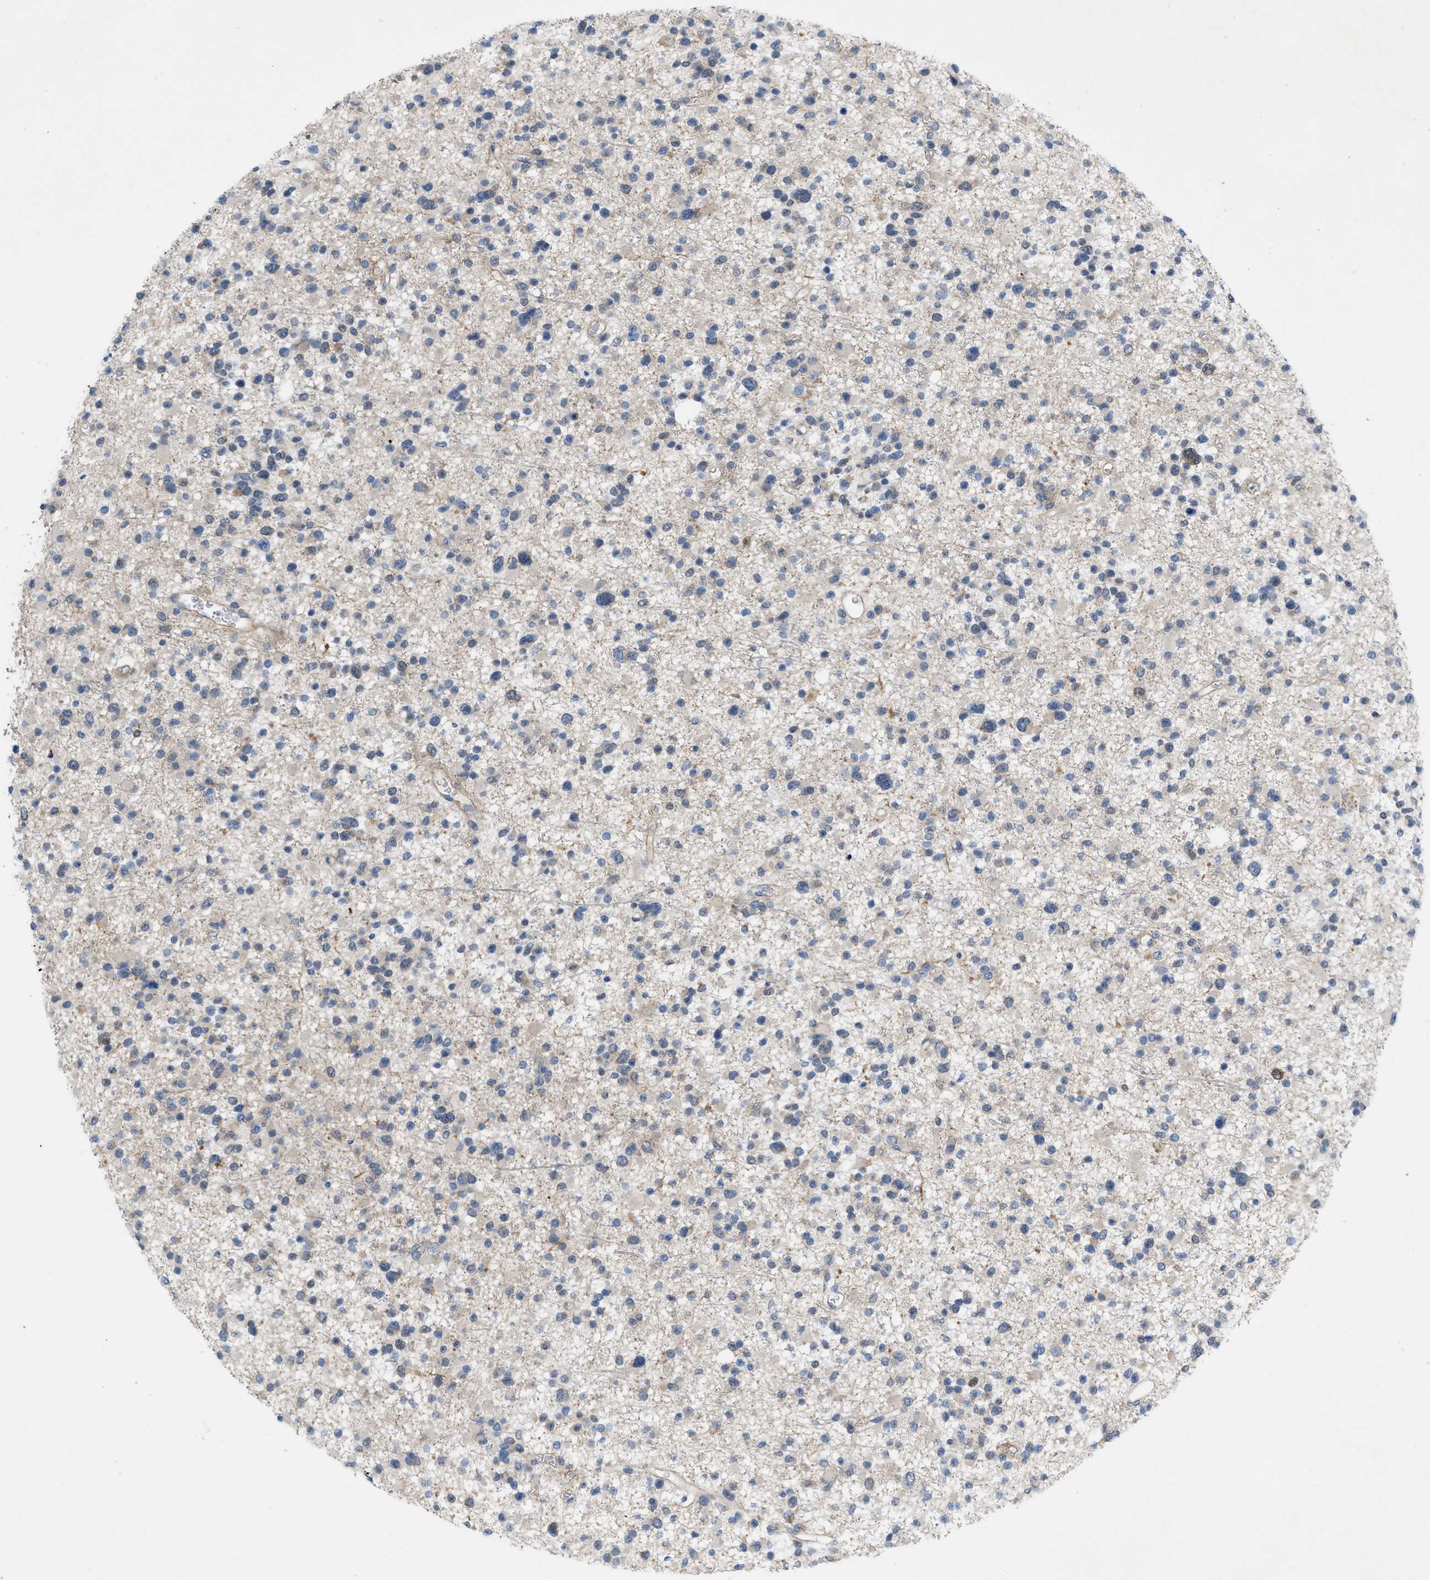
{"staining": {"intensity": "negative", "quantity": "none", "location": "none"}, "tissue": "glioma", "cell_type": "Tumor cells", "image_type": "cancer", "snomed": [{"axis": "morphology", "description": "Glioma, malignant, Low grade"}, {"axis": "topography", "description": "Brain"}], "caption": "Histopathology image shows no significant protein expression in tumor cells of malignant glioma (low-grade).", "gene": "NDEL1", "patient": {"sex": "female", "age": 22}}